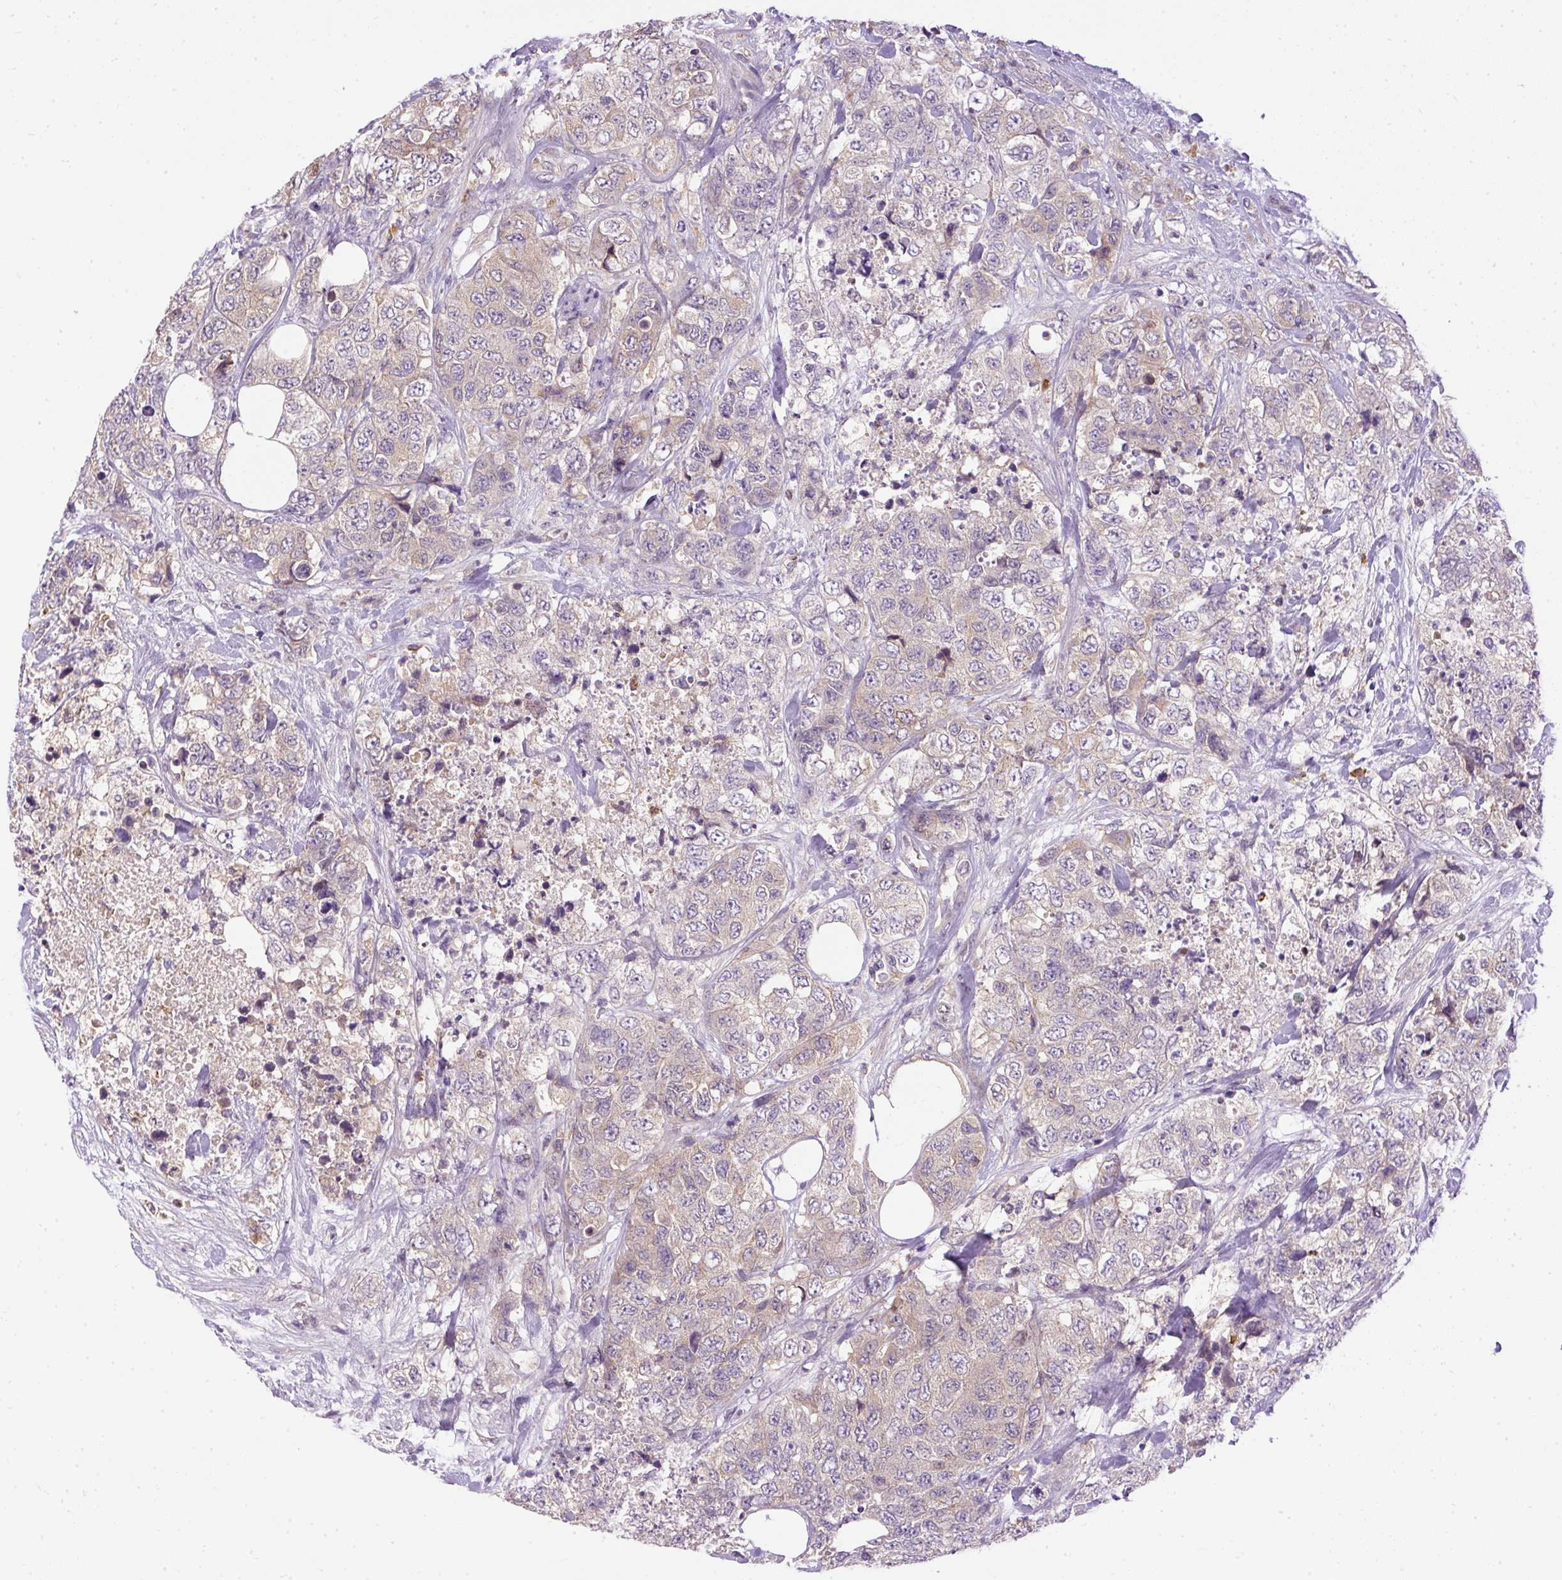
{"staining": {"intensity": "weak", "quantity": "25%-75%", "location": "cytoplasmic/membranous"}, "tissue": "urothelial cancer", "cell_type": "Tumor cells", "image_type": "cancer", "snomed": [{"axis": "morphology", "description": "Urothelial carcinoma, High grade"}, {"axis": "topography", "description": "Urinary bladder"}], "caption": "High-grade urothelial carcinoma stained with DAB immunohistochemistry (IHC) reveals low levels of weak cytoplasmic/membranous positivity in approximately 25%-75% of tumor cells.", "gene": "CTTNBP2", "patient": {"sex": "female", "age": 78}}